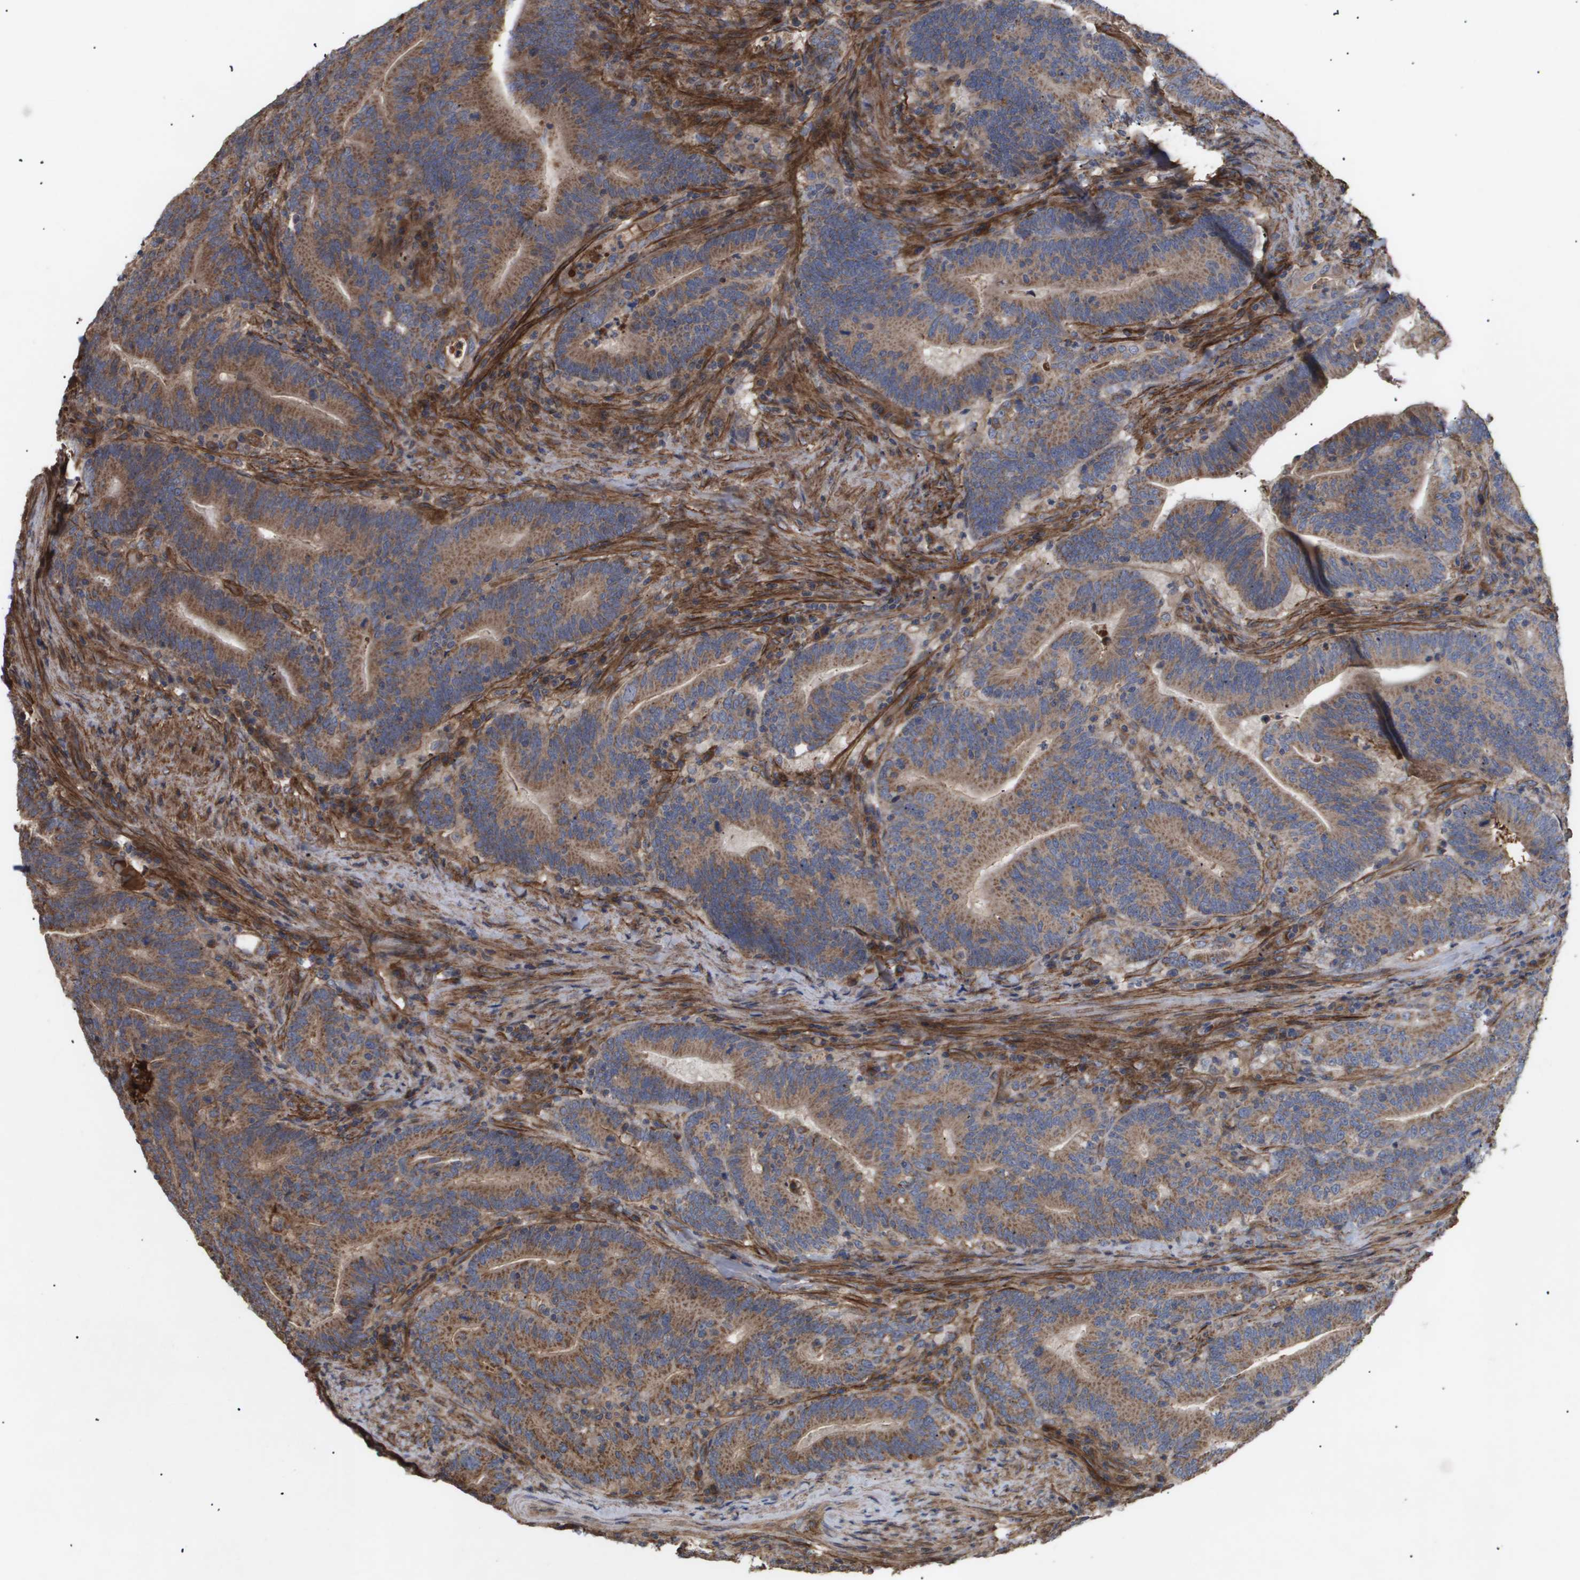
{"staining": {"intensity": "moderate", "quantity": ">75%", "location": "cytoplasmic/membranous"}, "tissue": "colorectal cancer", "cell_type": "Tumor cells", "image_type": "cancer", "snomed": [{"axis": "morphology", "description": "Normal tissue, NOS"}, {"axis": "morphology", "description": "Adenocarcinoma, NOS"}, {"axis": "topography", "description": "Colon"}], "caption": "Tumor cells exhibit medium levels of moderate cytoplasmic/membranous staining in approximately >75% of cells in human colorectal cancer.", "gene": "TNS1", "patient": {"sex": "female", "age": 66}}